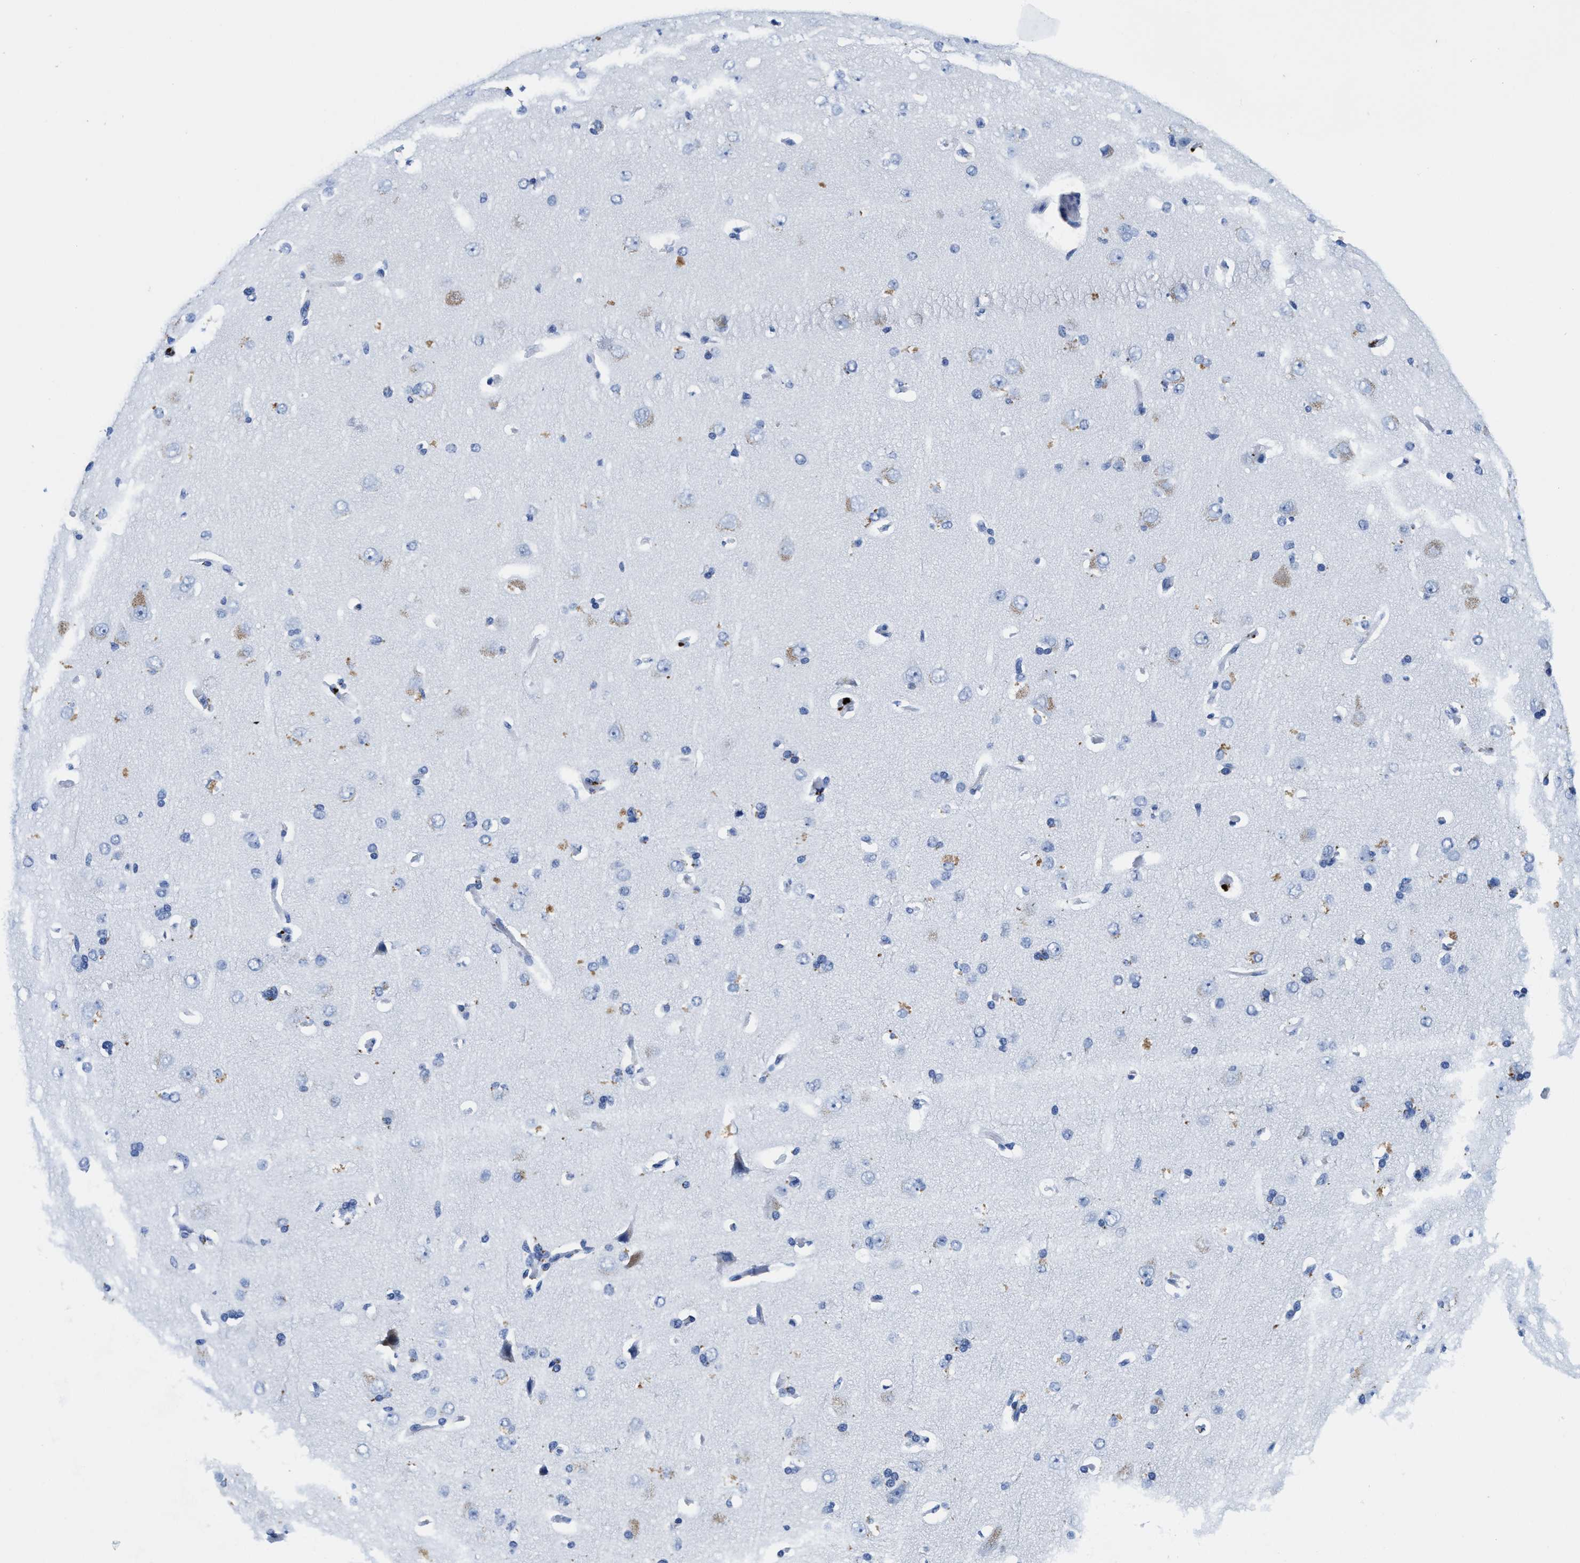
{"staining": {"intensity": "negative", "quantity": "none", "location": "none"}, "tissue": "cerebral cortex", "cell_type": "Endothelial cells", "image_type": "normal", "snomed": [{"axis": "morphology", "description": "Normal tissue, NOS"}, {"axis": "topography", "description": "Cerebral cortex"}], "caption": "High power microscopy micrograph of an IHC image of normal cerebral cortex, revealing no significant positivity in endothelial cells.", "gene": "TTC3", "patient": {"sex": "male", "age": 62}}